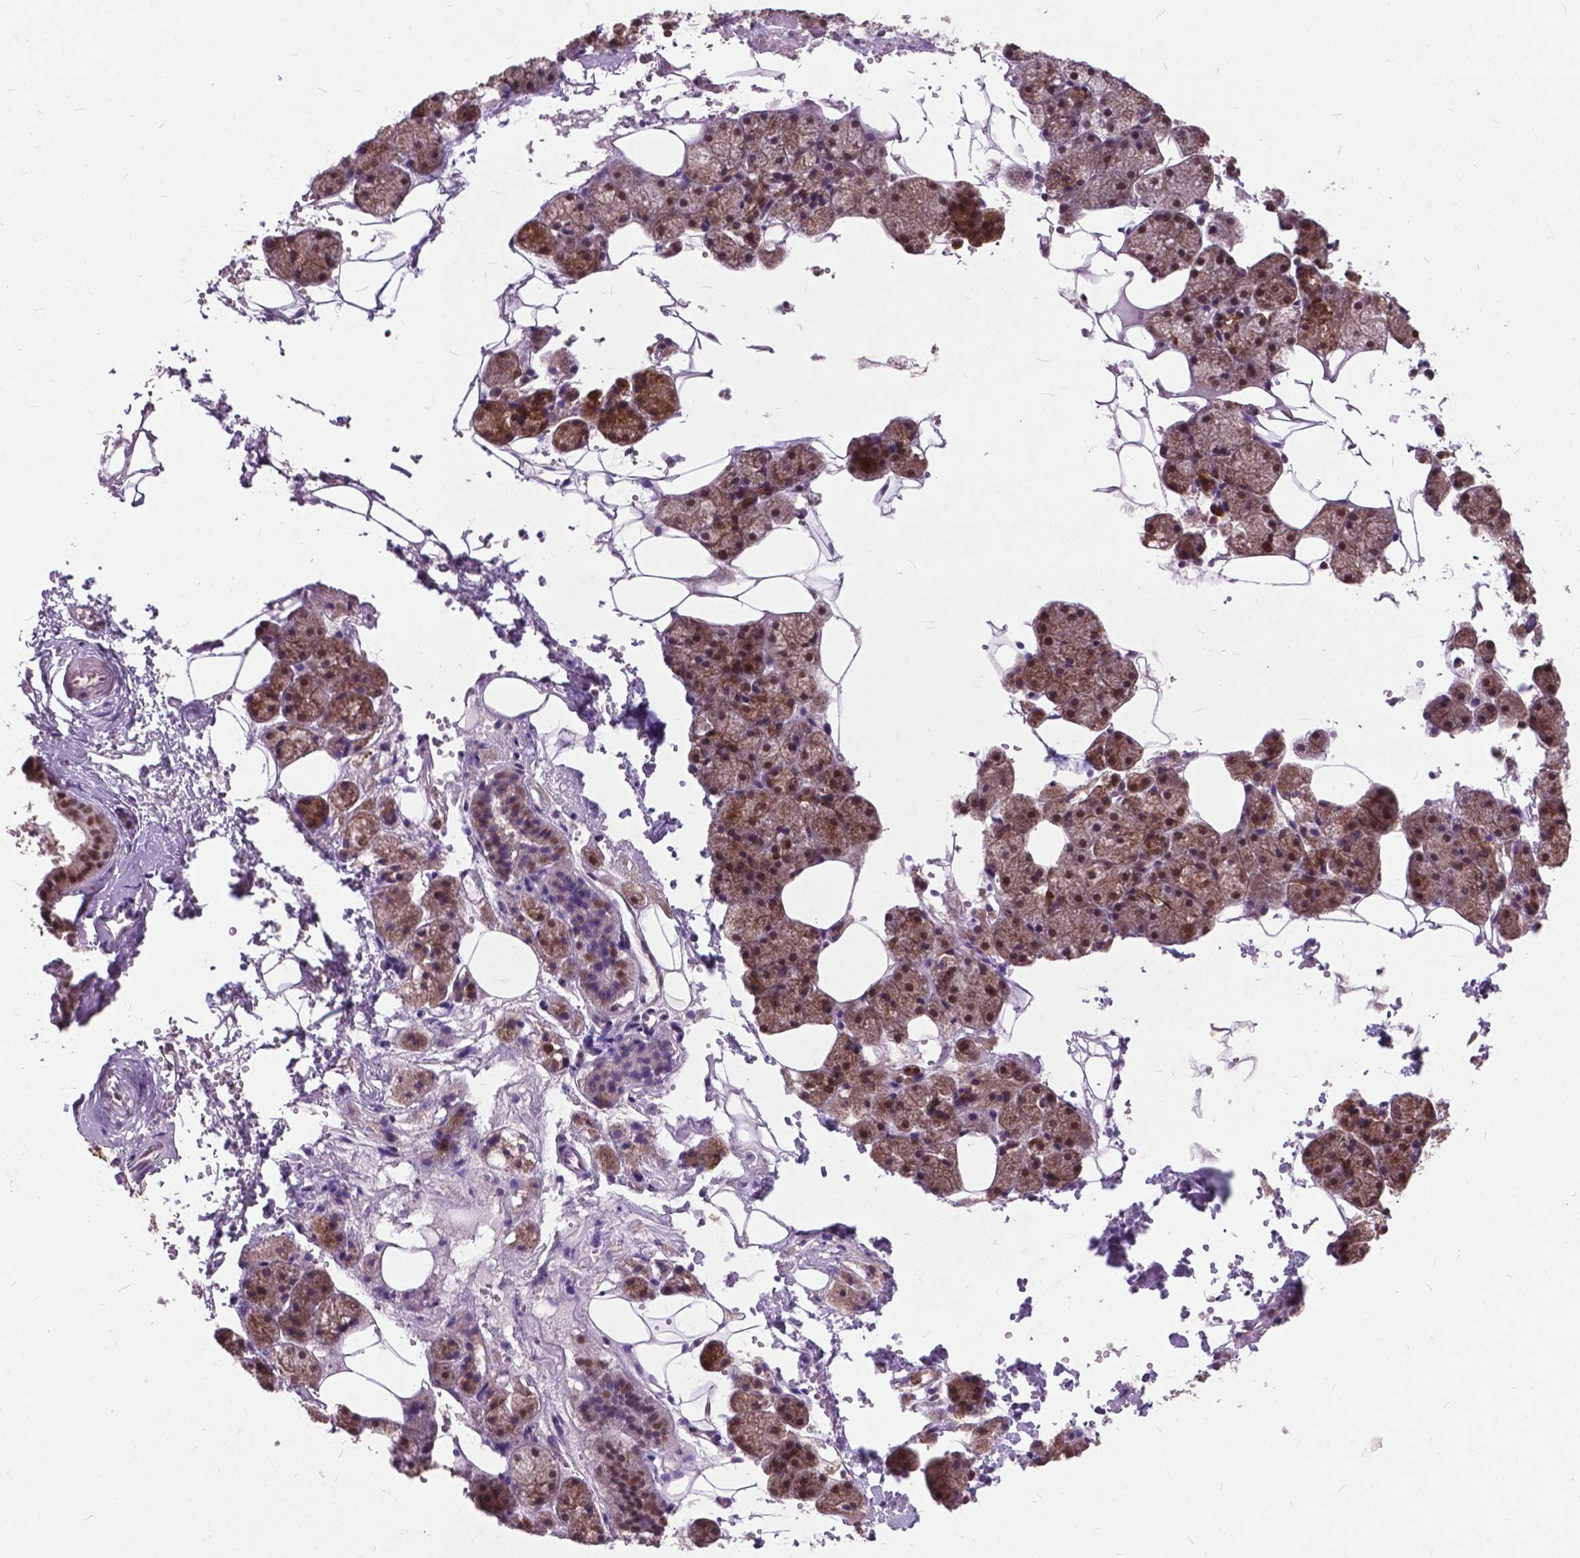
{"staining": {"intensity": "moderate", "quantity": ">75%", "location": "cytoplasmic/membranous,nuclear"}, "tissue": "salivary gland", "cell_type": "Glandular cells", "image_type": "normal", "snomed": [{"axis": "morphology", "description": "Normal tissue, NOS"}, {"axis": "topography", "description": "Salivary gland"}], "caption": "This micrograph shows normal salivary gland stained with immunohistochemistry (IHC) to label a protein in brown. The cytoplasmic/membranous,nuclear of glandular cells show moderate positivity for the protein. Nuclei are counter-stained blue.", "gene": "MSH2", "patient": {"sex": "male", "age": 38}}